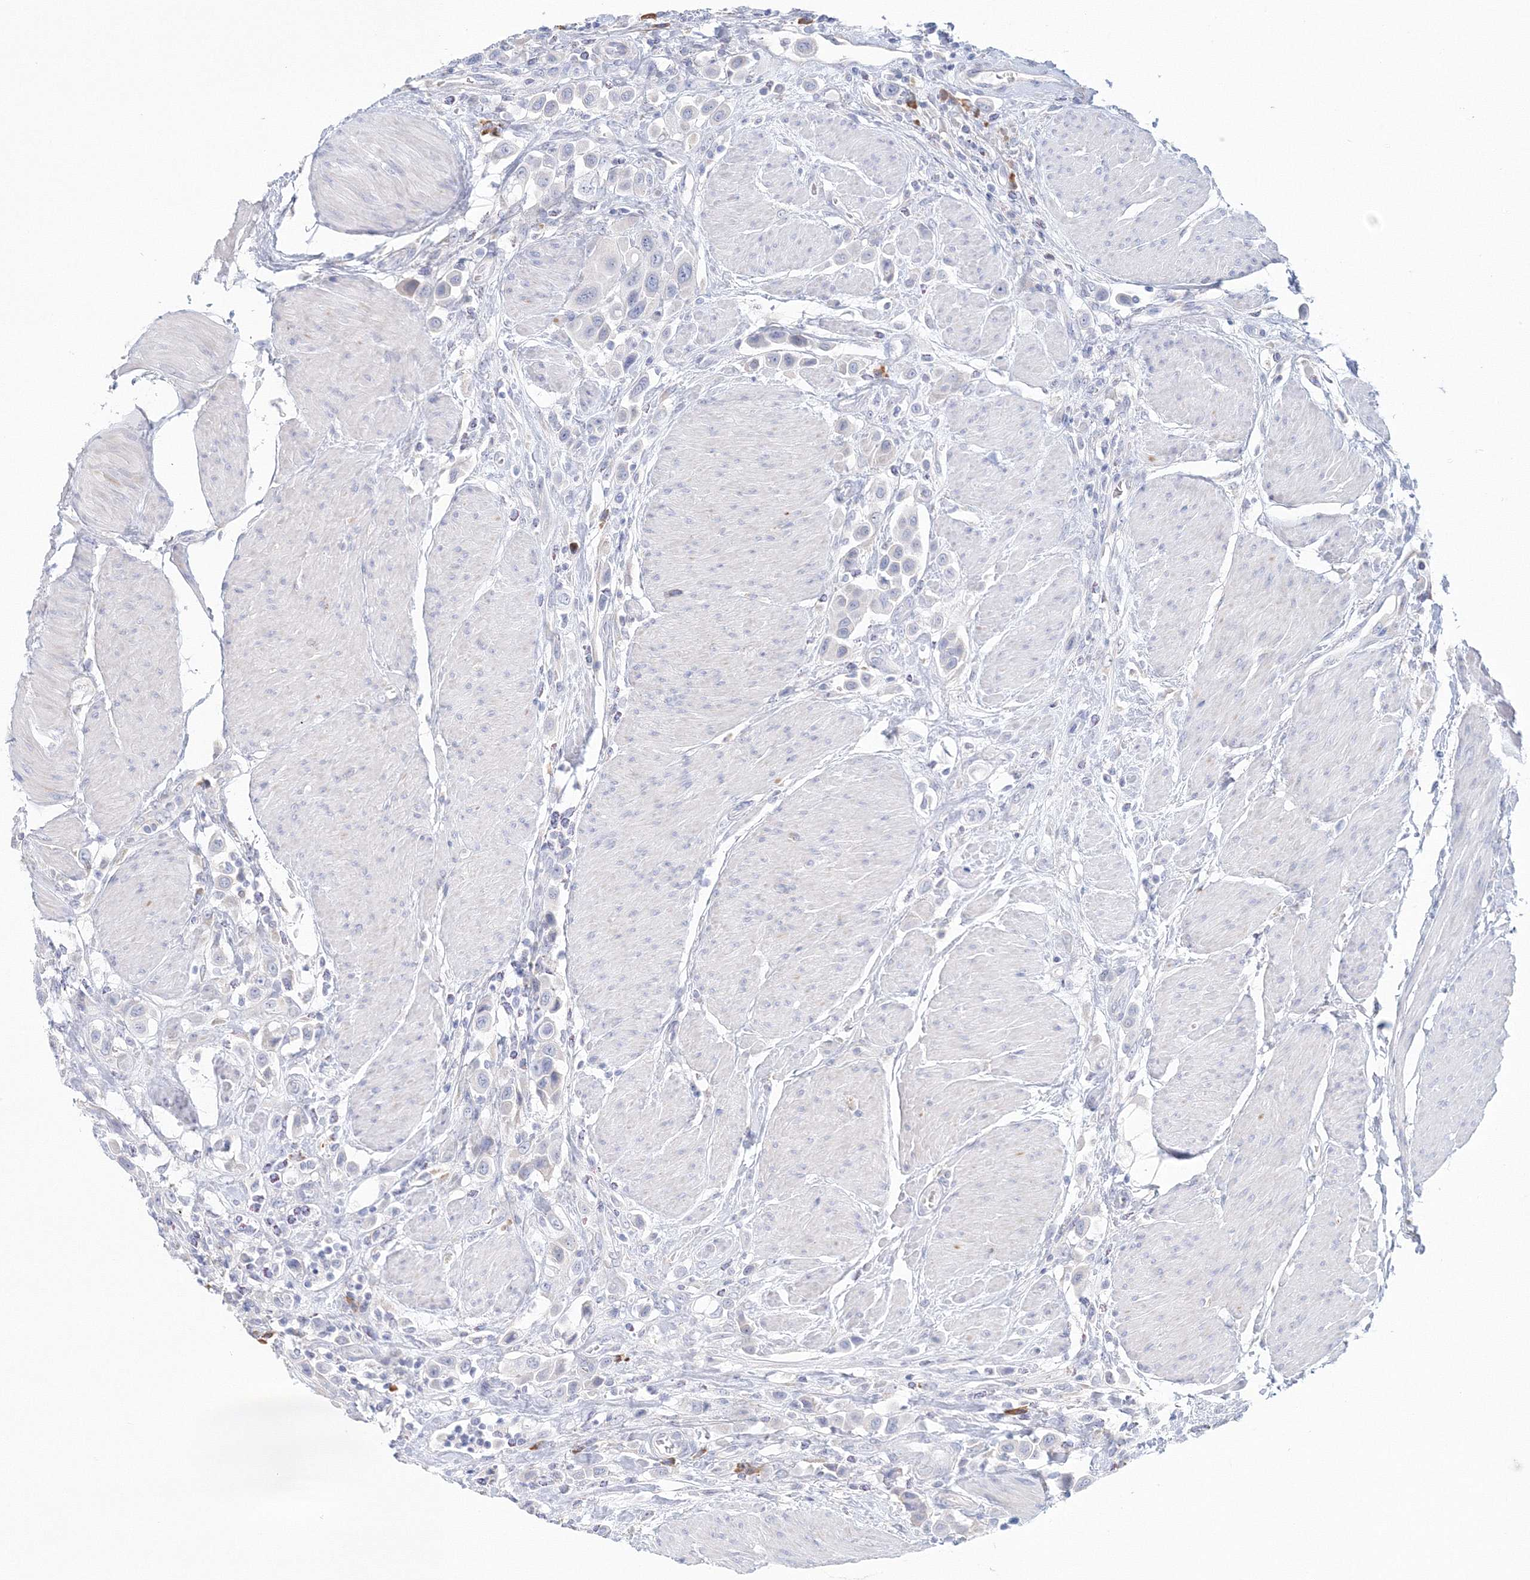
{"staining": {"intensity": "negative", "quantity": "none", "location": "none"}, "tissue": "urothelial cancer", "cell_type": "Tumor cells", "image_type": "cancer", "snomed": [{"axis": "morphology", "description": "Urothelial carcinoma, High grade"}, {"axis": "topography", "description": "Urinary bladder"}], "caption": "Photomicrograph shows no protein positivity in tumor cells of urothelial cancer tissue. The staining was performed using DAB (3,3'-diaminobenzidine) to visualize the protein expression in brown, while the nuclei were stained in blue with hematoxylin (Magnification: 20x).", "gene": "VSIG1", "patient": {"sex": "male", "age": 50}}